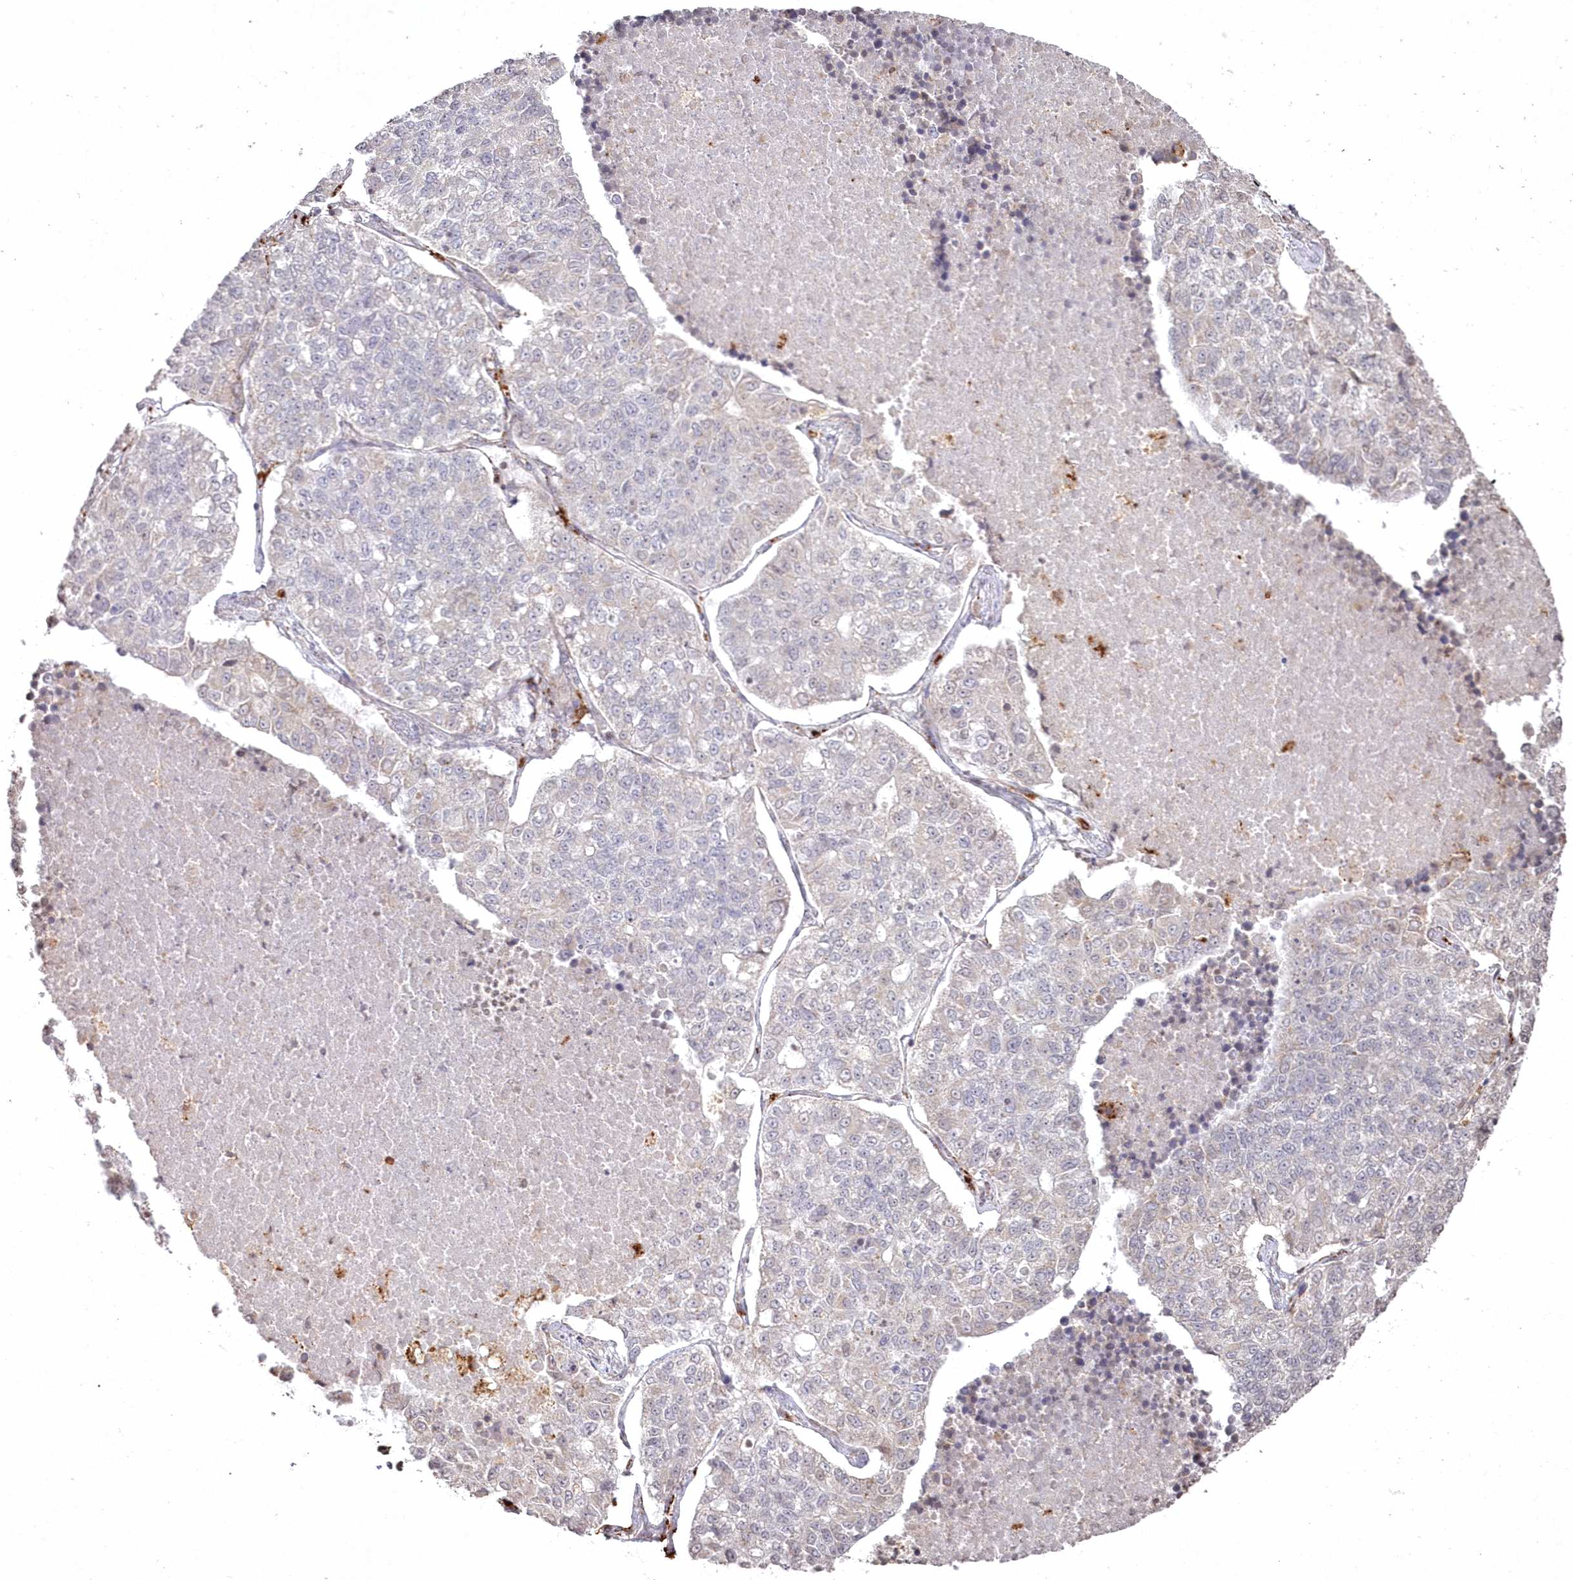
{"staining": {"intensity": "negative", "quantity": "none", "location": "none"}, "tissue": "lung cancer", "cell_type": "Tumor cells", "image_type": "cancer", "snomed": [{"axis": "morphology", "description": "Adenocarcinoma, NOS"}, {"axis": "topography", "description": "Lung"}], "caption": "Immunohistochemical staining of human lung adenocarcinoma exhibits no significant expression in tumor cells. The staining is performed using DAB (3,3'-diaminobenzidine) brown chromogen with nuclei counter-stained in using hematoxylin.", "gene": "ARSB", "patient": {"sex": "male", "age": 49}}